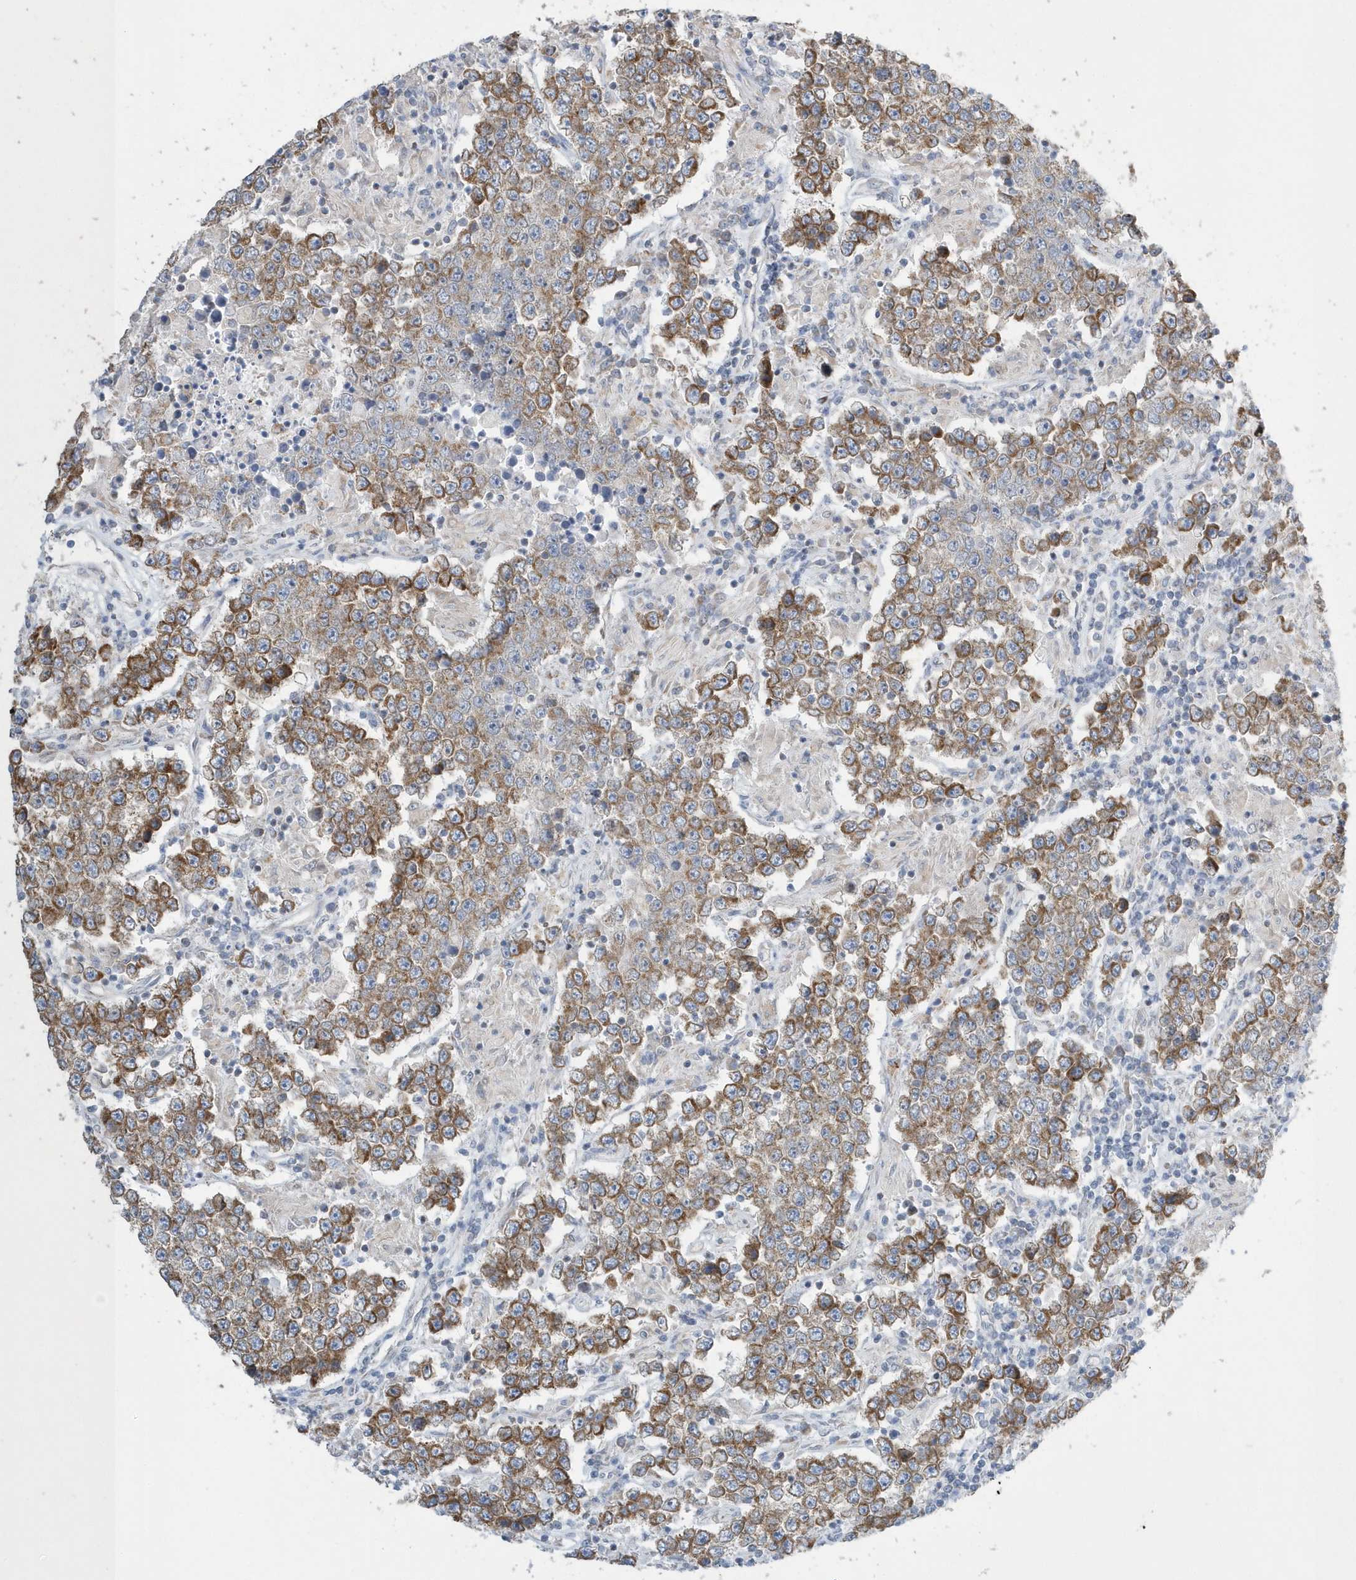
{"staining": {"intensity": "moderate", "quantity": ">75%", "location": "cytoplasmic/membranous"}, "tissue": "testis cancer", "cell_type": "Tumor cells", "image_type": "cancer", "snomed": [{"axis": "morphology", "description": "Normal tissue, NOS"}, {"axis": "morphology", "description": "Urothelial carcinoma, High grade"}, {"axis": "morphology", "description": "Seminoma, NOS"}, {"axis": "morphology", "description": "Carcinoma, Embryonal, NOS"}, {"axis": "topography", "description": "Urinary bladder"}, {"axis": "topography", "description": "Testis"}], "caption": "Tumor cells exhibit moderate cytoplasmic/membranous positivity in about >75% of cells in testis cancer.", "gene": "SPATA5", "patient": {"sex": "male", "age": 41}}